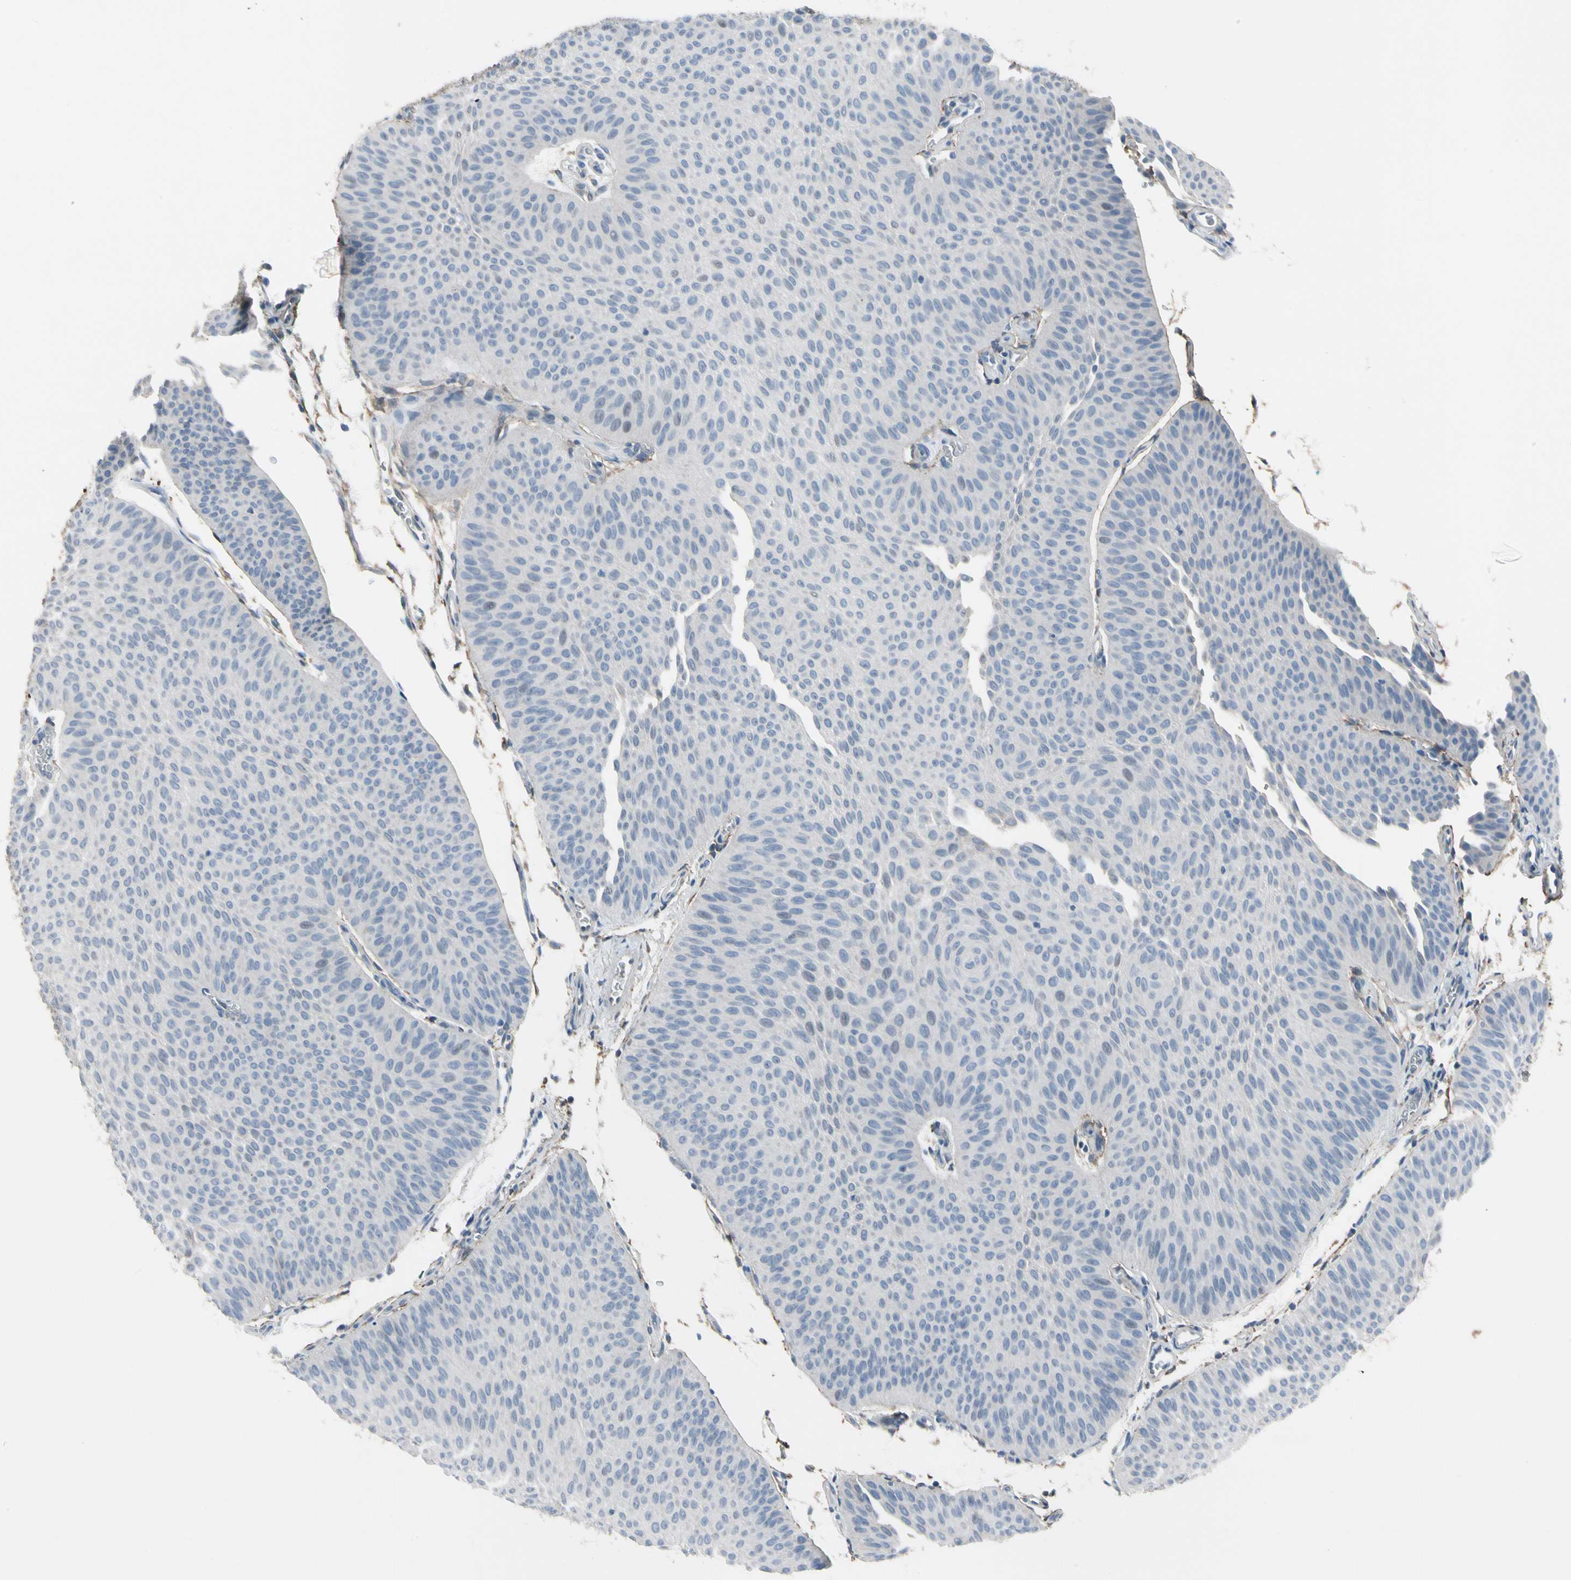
{"staining": {"intensity": "negative", "quantity": "none", "location": "none"}, "tissue": "urothelial cancer", "cell_type": "Tumor cells", "image_type": "cancer", "snomed": [{"axis": "morphology", "description": "Urothelial carcinoma, Low grade"}, {"axis": "topography", "description": "Urinary bladder"}], "caption": "IHC of urothelial carcinoma (low-grade) reveals no expression in tumor cells.", "gene": "PIGR", "patient": {"sex": "female", "age": 60}}